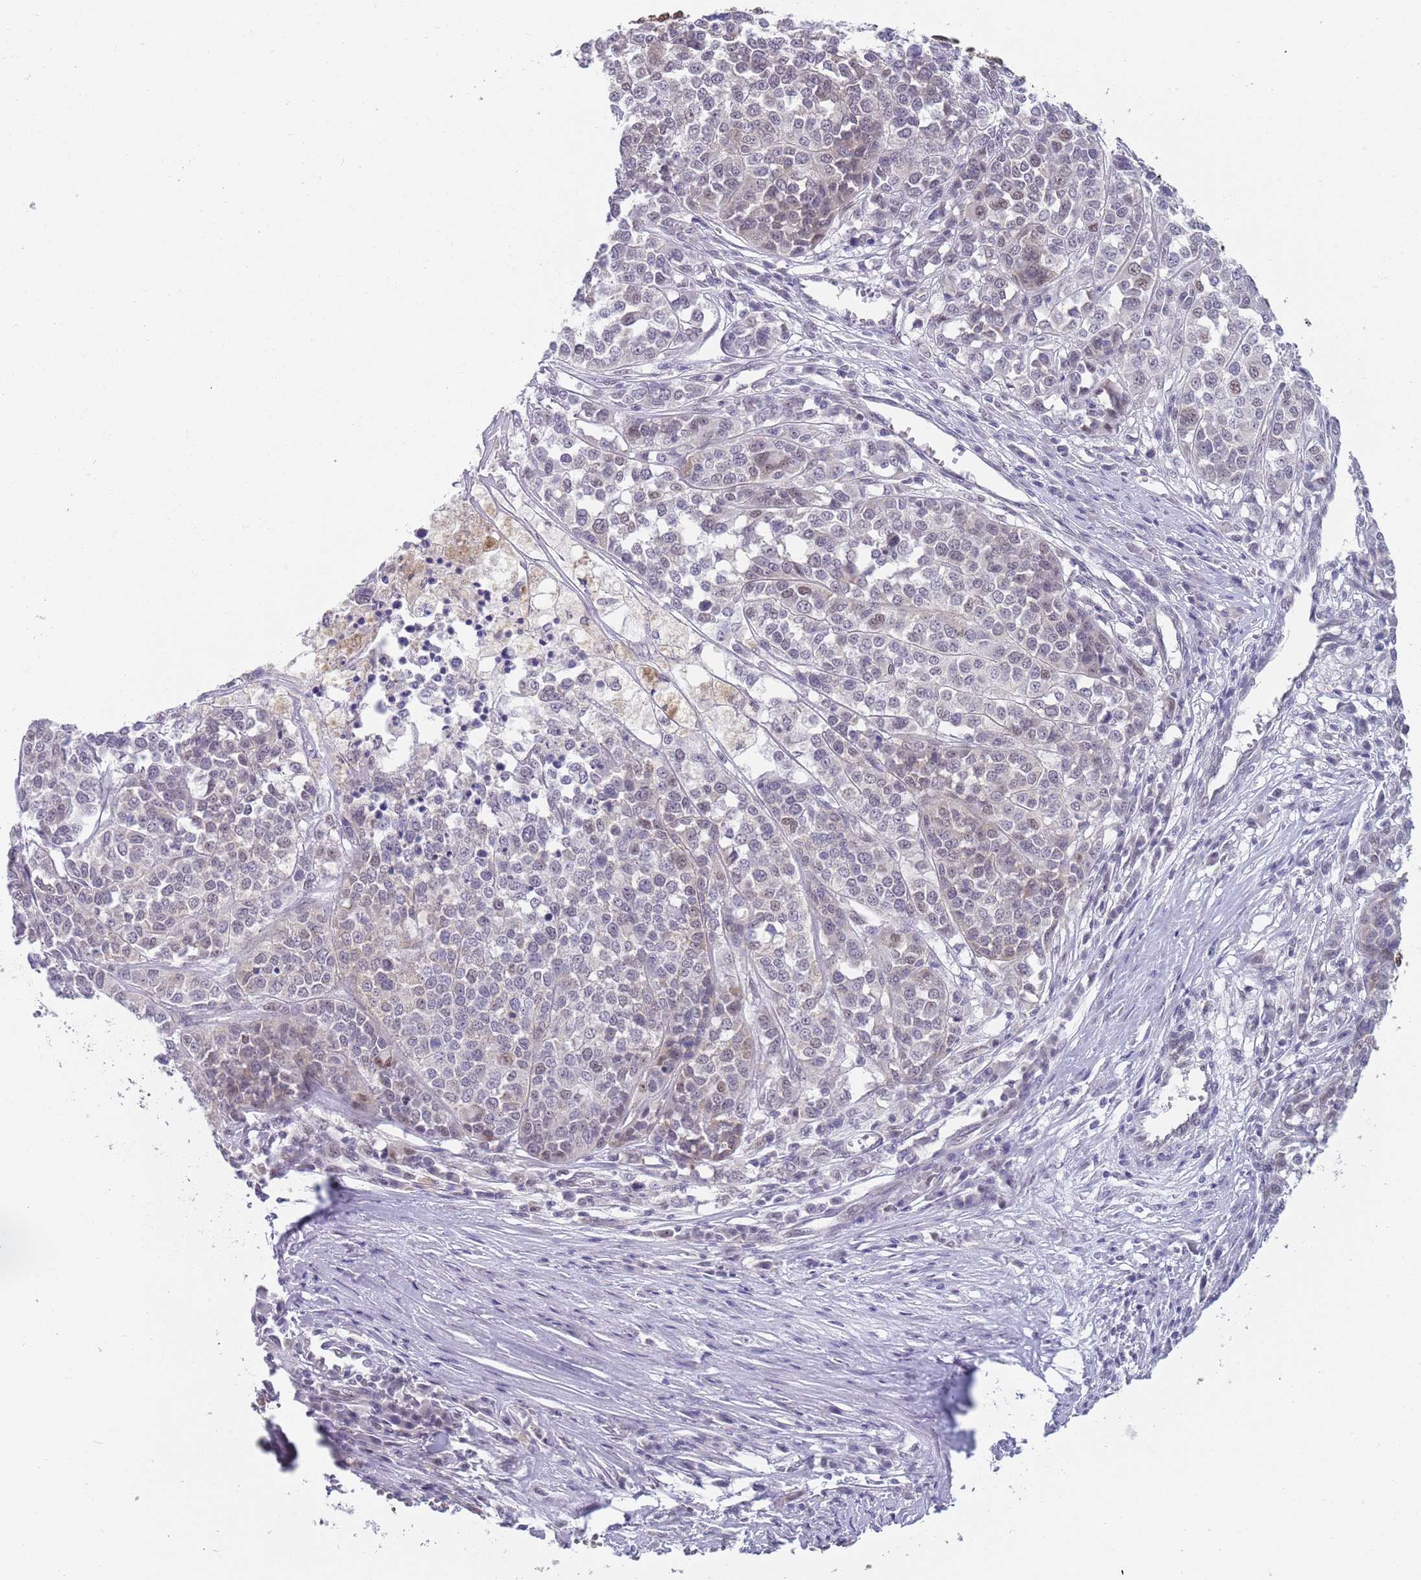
{"staining": {"intensity": "weak", "quantity": "<25%", "location": "nuclear"}, "tissue": "melanoma", "cell_type": "Tumor cells", "image_type": "cancer", "snomed": [{"axis": "morphology", "description": "Malignant melanoma, Metastatic site"}, {"axis": "topography", "description": "Lymph node"}], "caption": "The image displays no significant positivity in tumor cells of melanoma. The staining was performed using DAB to visualize the protein expression in brown, while the nuclei were stained in blue with hematoxylin (Magnification: 20x).", "gene": "SEPHS2", "patient": {"sex": "male", "age": 44}}